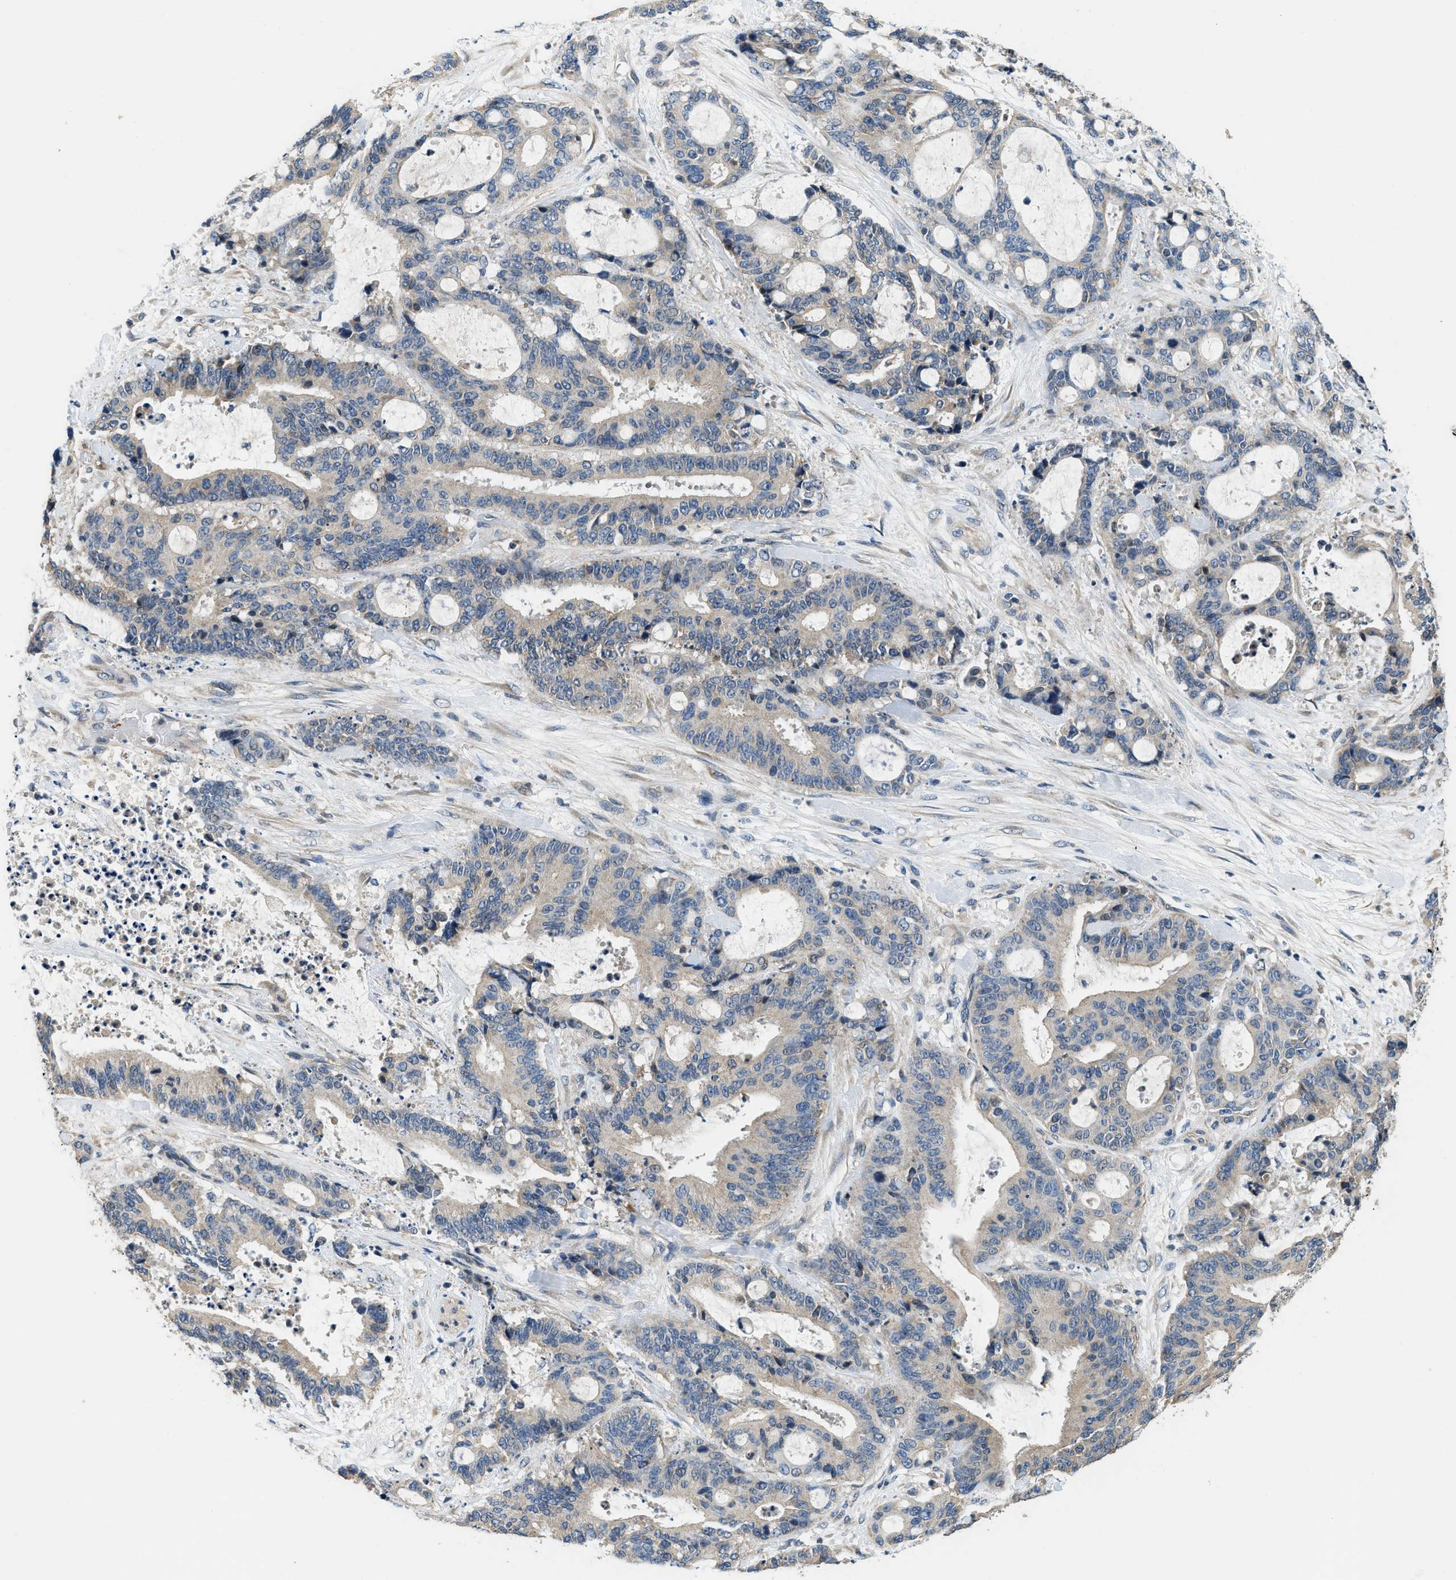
{"staining": {"intensity": "weak", "quantity": "<25%", "location": "cytoplasmic/membranous"}, "tissue": "liver cancer", "cell_type": "Tumor cells", "image_type": "cancer", "snomed": [{"axis": "morphology", "description": "Normal tissue, NOS"}, {"axis": "morphology", "description": "Cholangiocarcinoma"}, {"axis": "topography", "description": "Liver"}, {"axis": "topography", "description": "Peripheral nerve tissue"}], "caption": "Tumor cells are negative for protein expression in human liver cancer (cholangiocarcinoma).", "gene": "SSH2", "patient": {"sex": "female", "age": 73}}